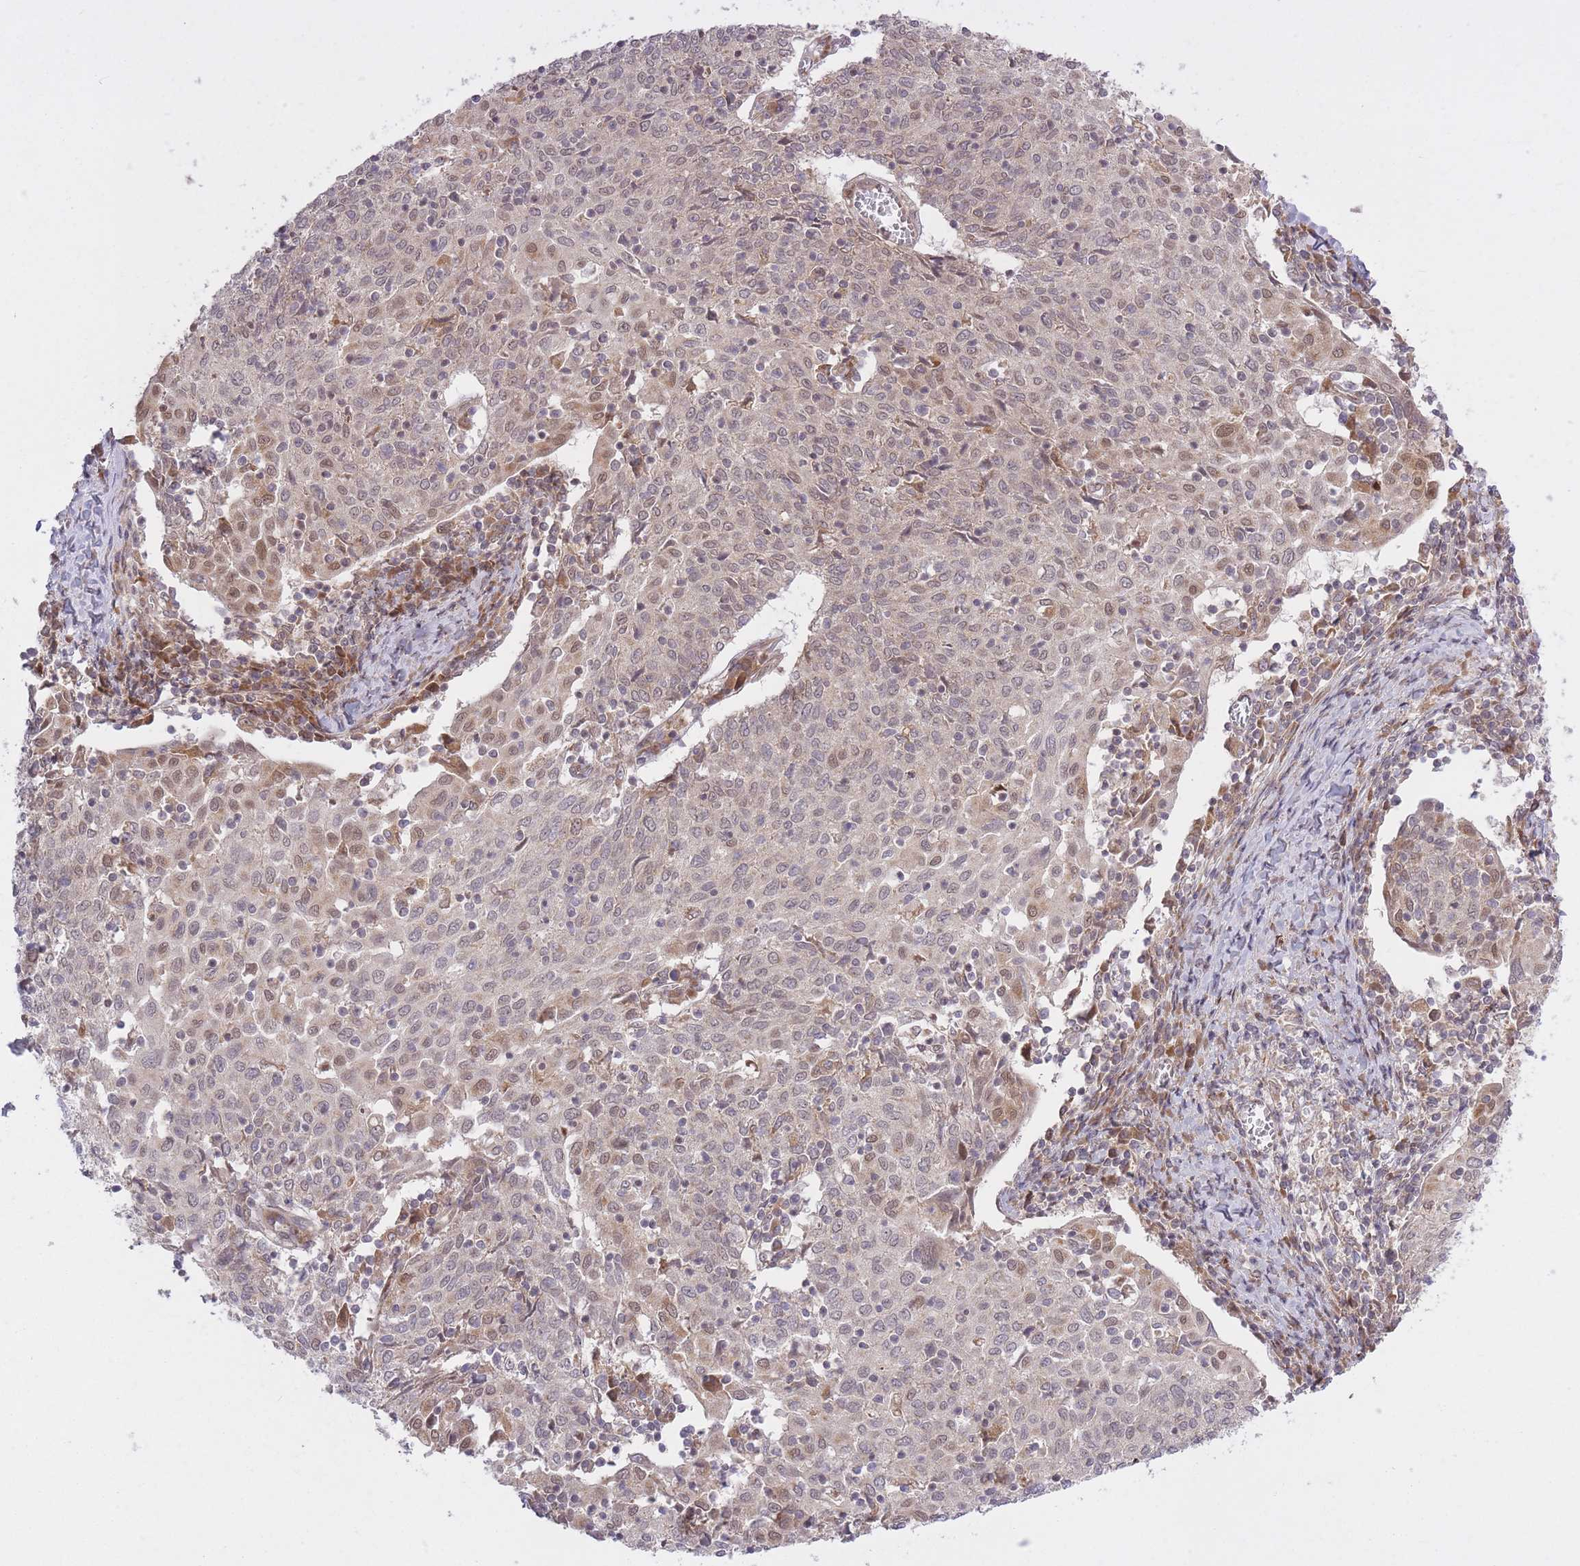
{"staining": {"intensity": "moderate", "quantity": "25%-75%", "location": "nuclear"}, "tissue": "cervical cancer", "cell_type": "Tumor cells", "image_type": "cancer", "snomed": [{"axis": "morphology", "description": "Squamous cell carcinoma, NOS"}, {"axis": "topography", "description": "Cervix"}], "caption": "A medium amount of moderate nuclear staining is appreciated in approximately 25%-75% of tumor cells in cervical cancer tissue. (DAB = brown stain, brightfield microscopy at high magnification).", "gene": "ZNF391", "patient": {"sex": "female", "age": 52}}